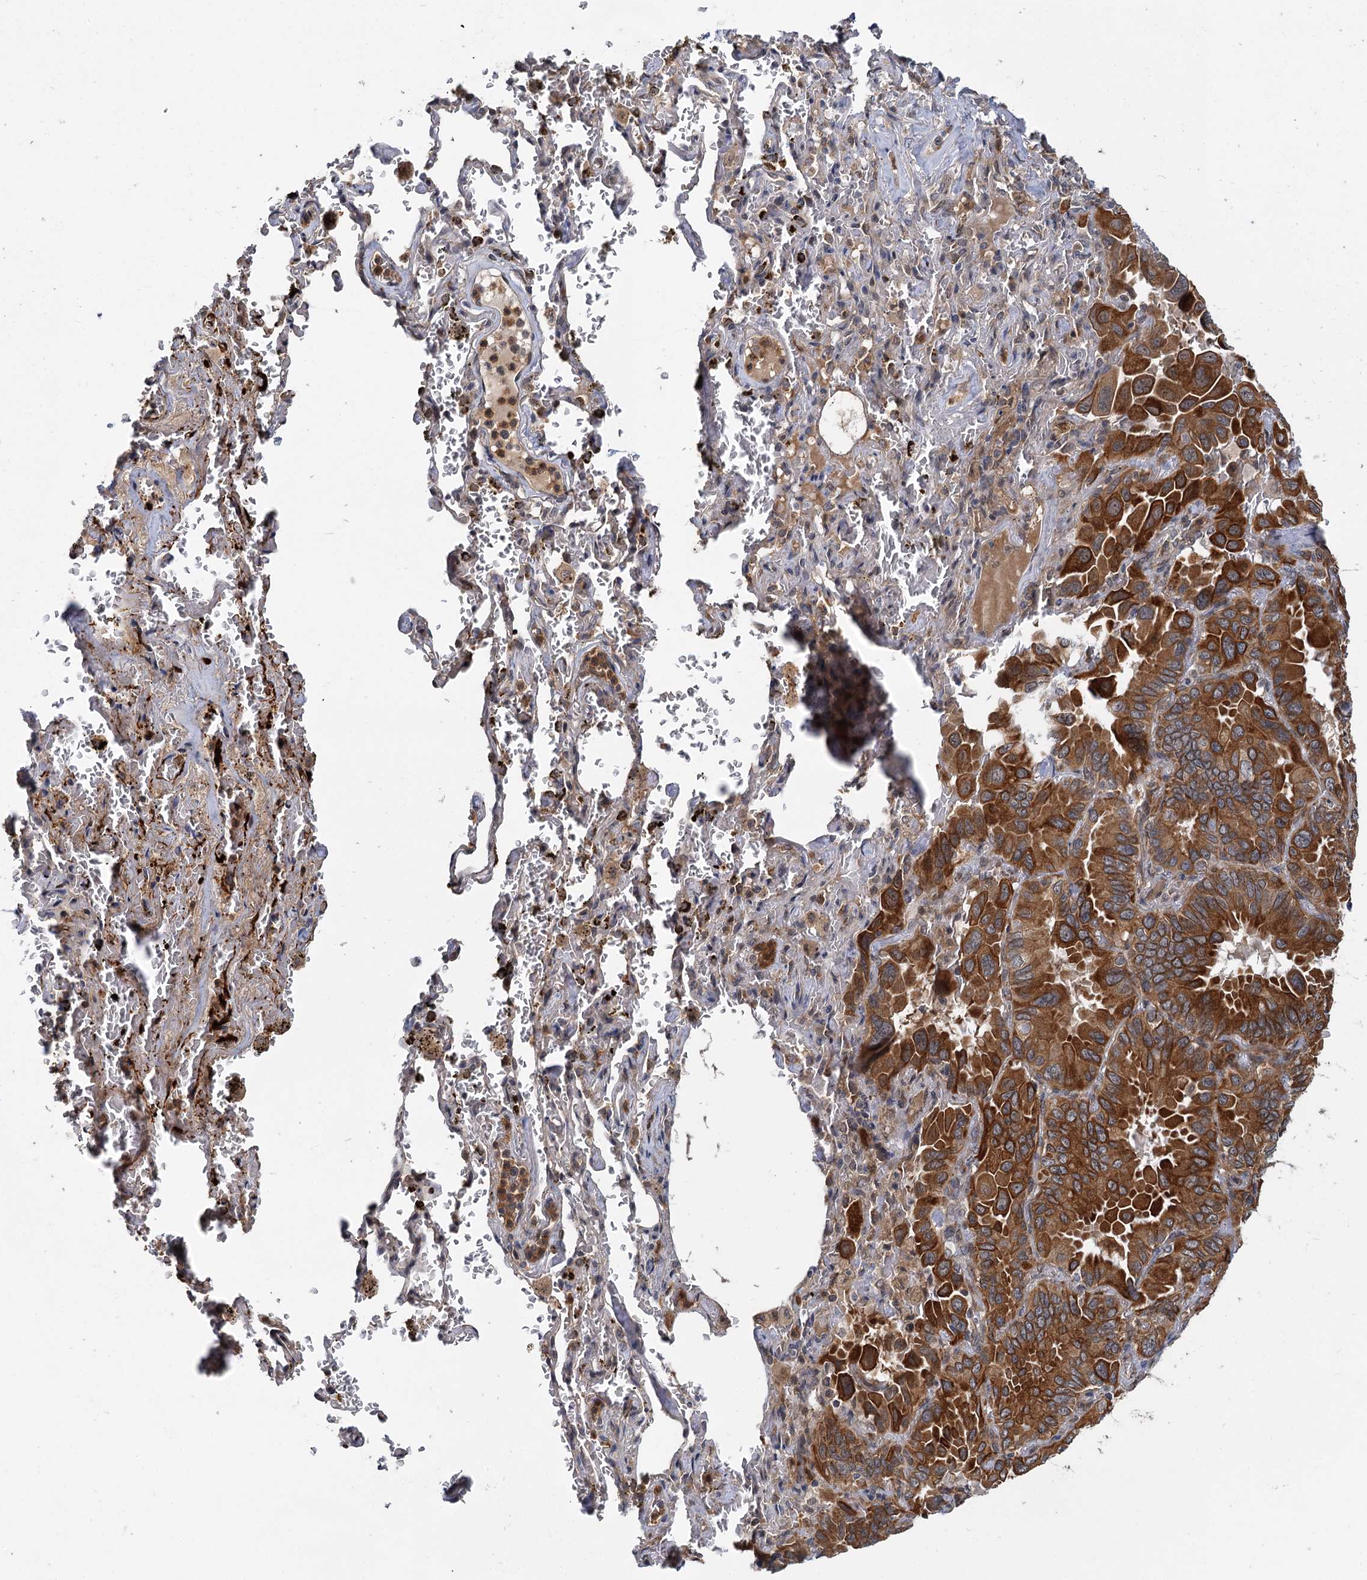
{"staining": {"intensity": "strong", "quantity": ">75%", "location": "cytoplasmic/membranous"}, "tissue": "lung cancer", "cell_type": "Tumor cells", "image_type": "cancer", "snomed": [{"axis": "morphology", "description": "Adenocarcinoma, NOS"}, {"axis": "topography", "description": "Lung"}], "caption": "Immunohistochemical staining of lung cancer (adenocarcinoma) reveals strong cytoplasmic/membranous protein expression in approximately >75% of tumor cells.", "gene": "APBA2", "patient": {"sex": "male", "age": 64}}